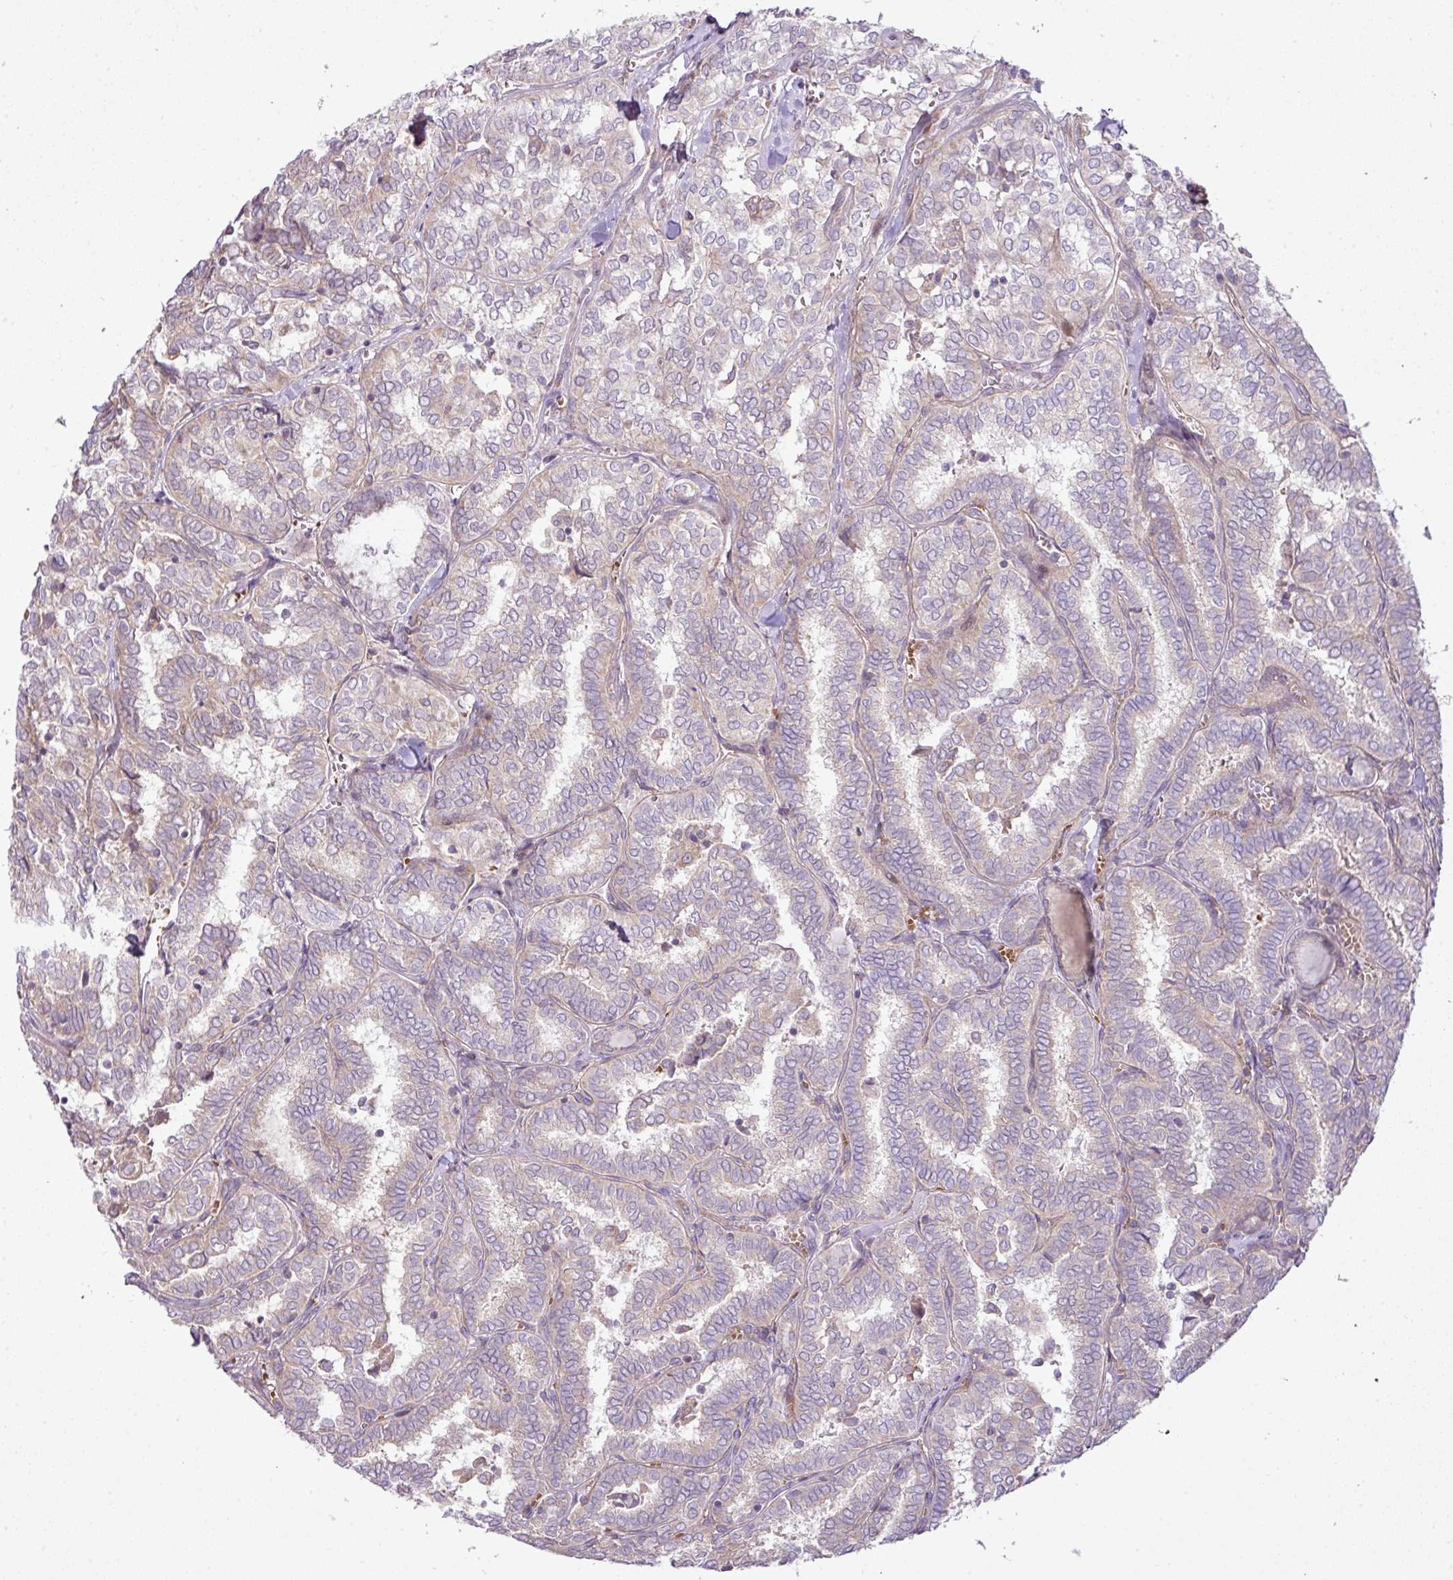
{"staining": {"intensity": "negative", "quantity": "none", "location": "none"}, "tissue": "thyroid cancer", "cell_type": "Tumor cells", "image_type": "cancer", "snomed": [{"axis": "morphology", "description": "Papillary adenocarcinoma, NOS"}, {"axis": "topography", "description": "Thyroid gland"}], "caption": "This is a photomicrograph of immunohistochemistry staining of papillary adenocarcinoma (thyroid), which shows no staining in tumor cells.", "gene": "COX18", "patient": {"sex": "female", "age": 30}}